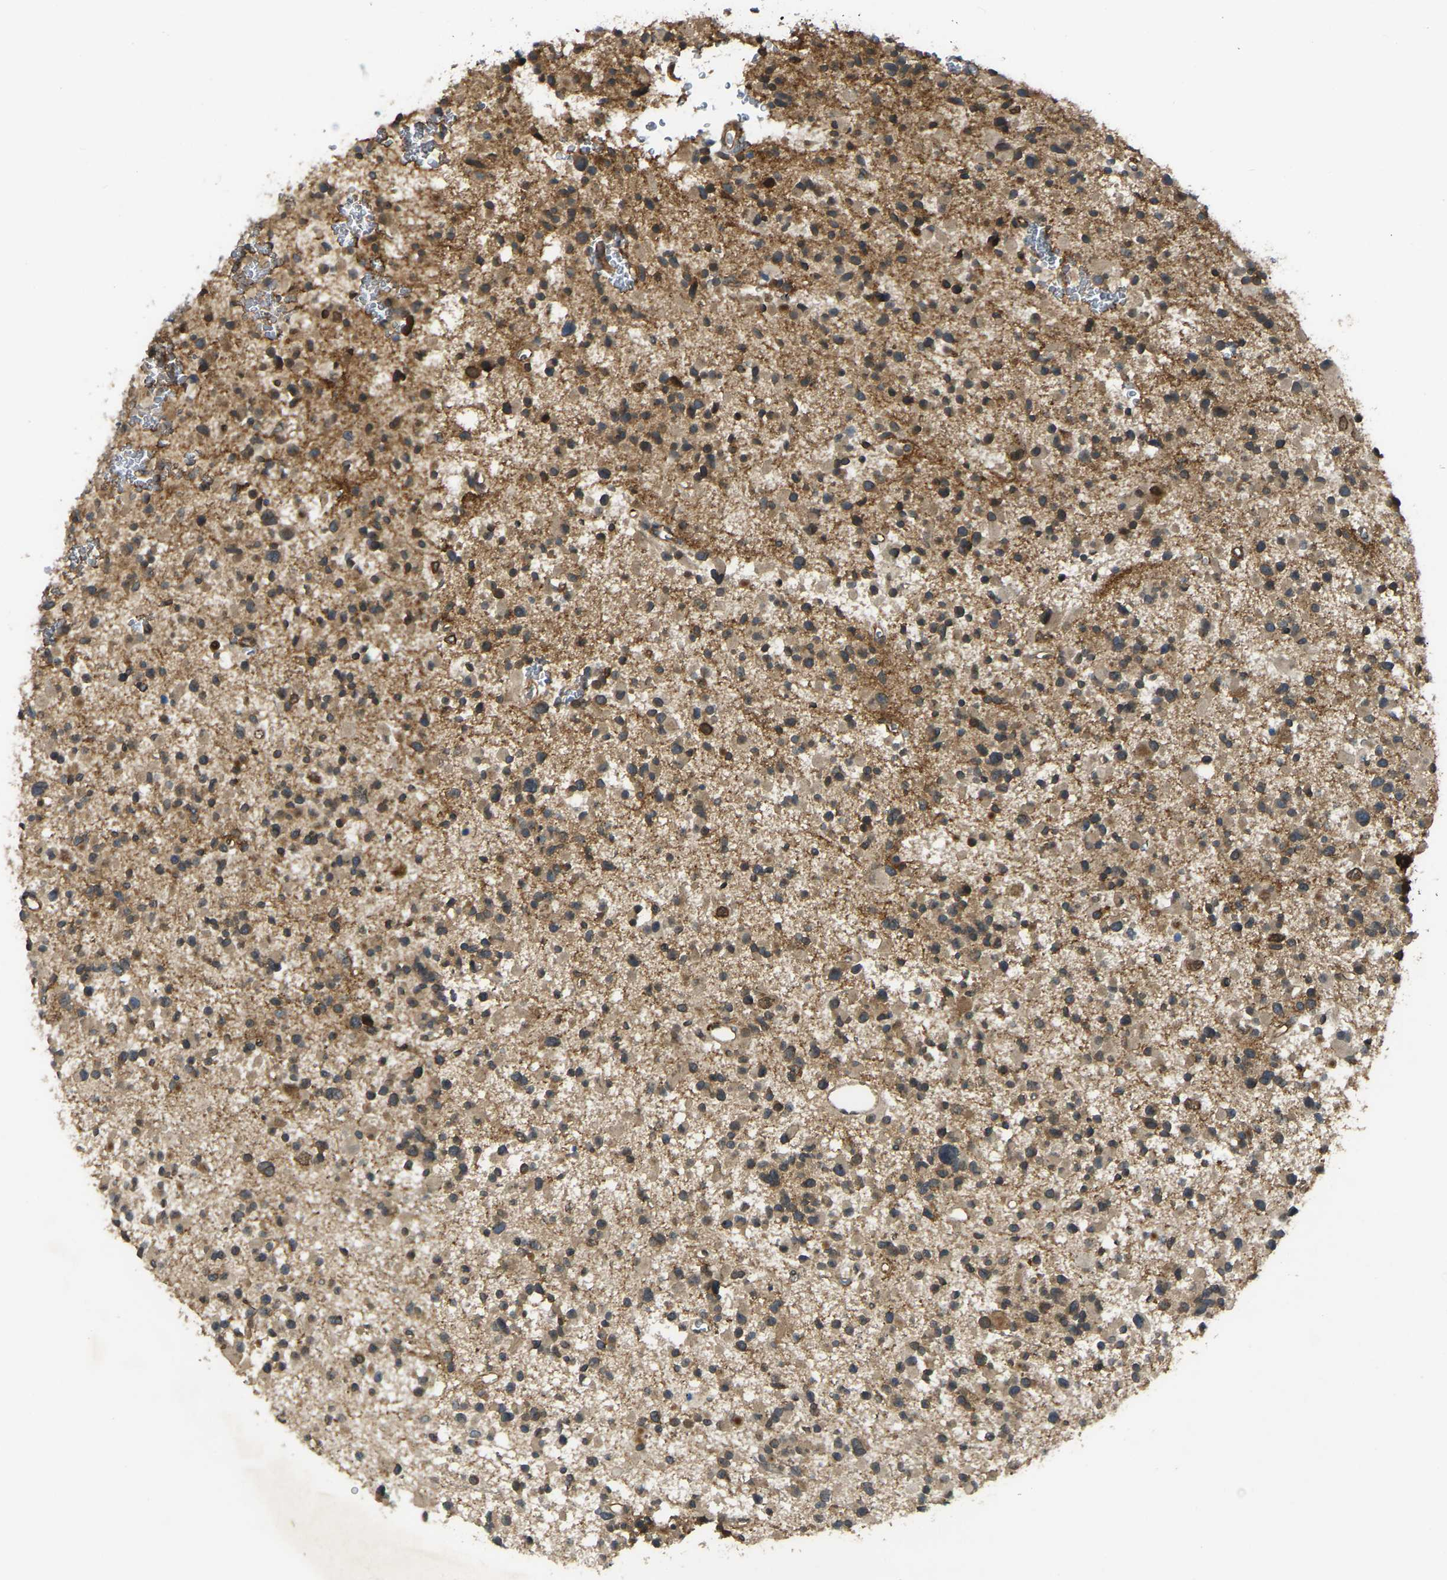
{"staining": {"intensity": "moderate", "quantity": ">75%", "location": "cytoplasmic/membranous,nuclear"}, "tissue": "glioma", "cell_type": "Tumor cells", "image_type": "cancer", "snomed": [{"axis": "morphology", "description": "Glioma, malignant, Low grade"}, {"axis": "topography", "description": "Brain"}], "caption": "There is medium levels of moderate cytoplasmic/membranous and nuclear expression in tumor cells of low-grade glioma (malignant), as demonstrated by immunohistochemical staining (brown color).", "gene": "KIAA1549", "patient": {"sex": "female", "age": 22}}